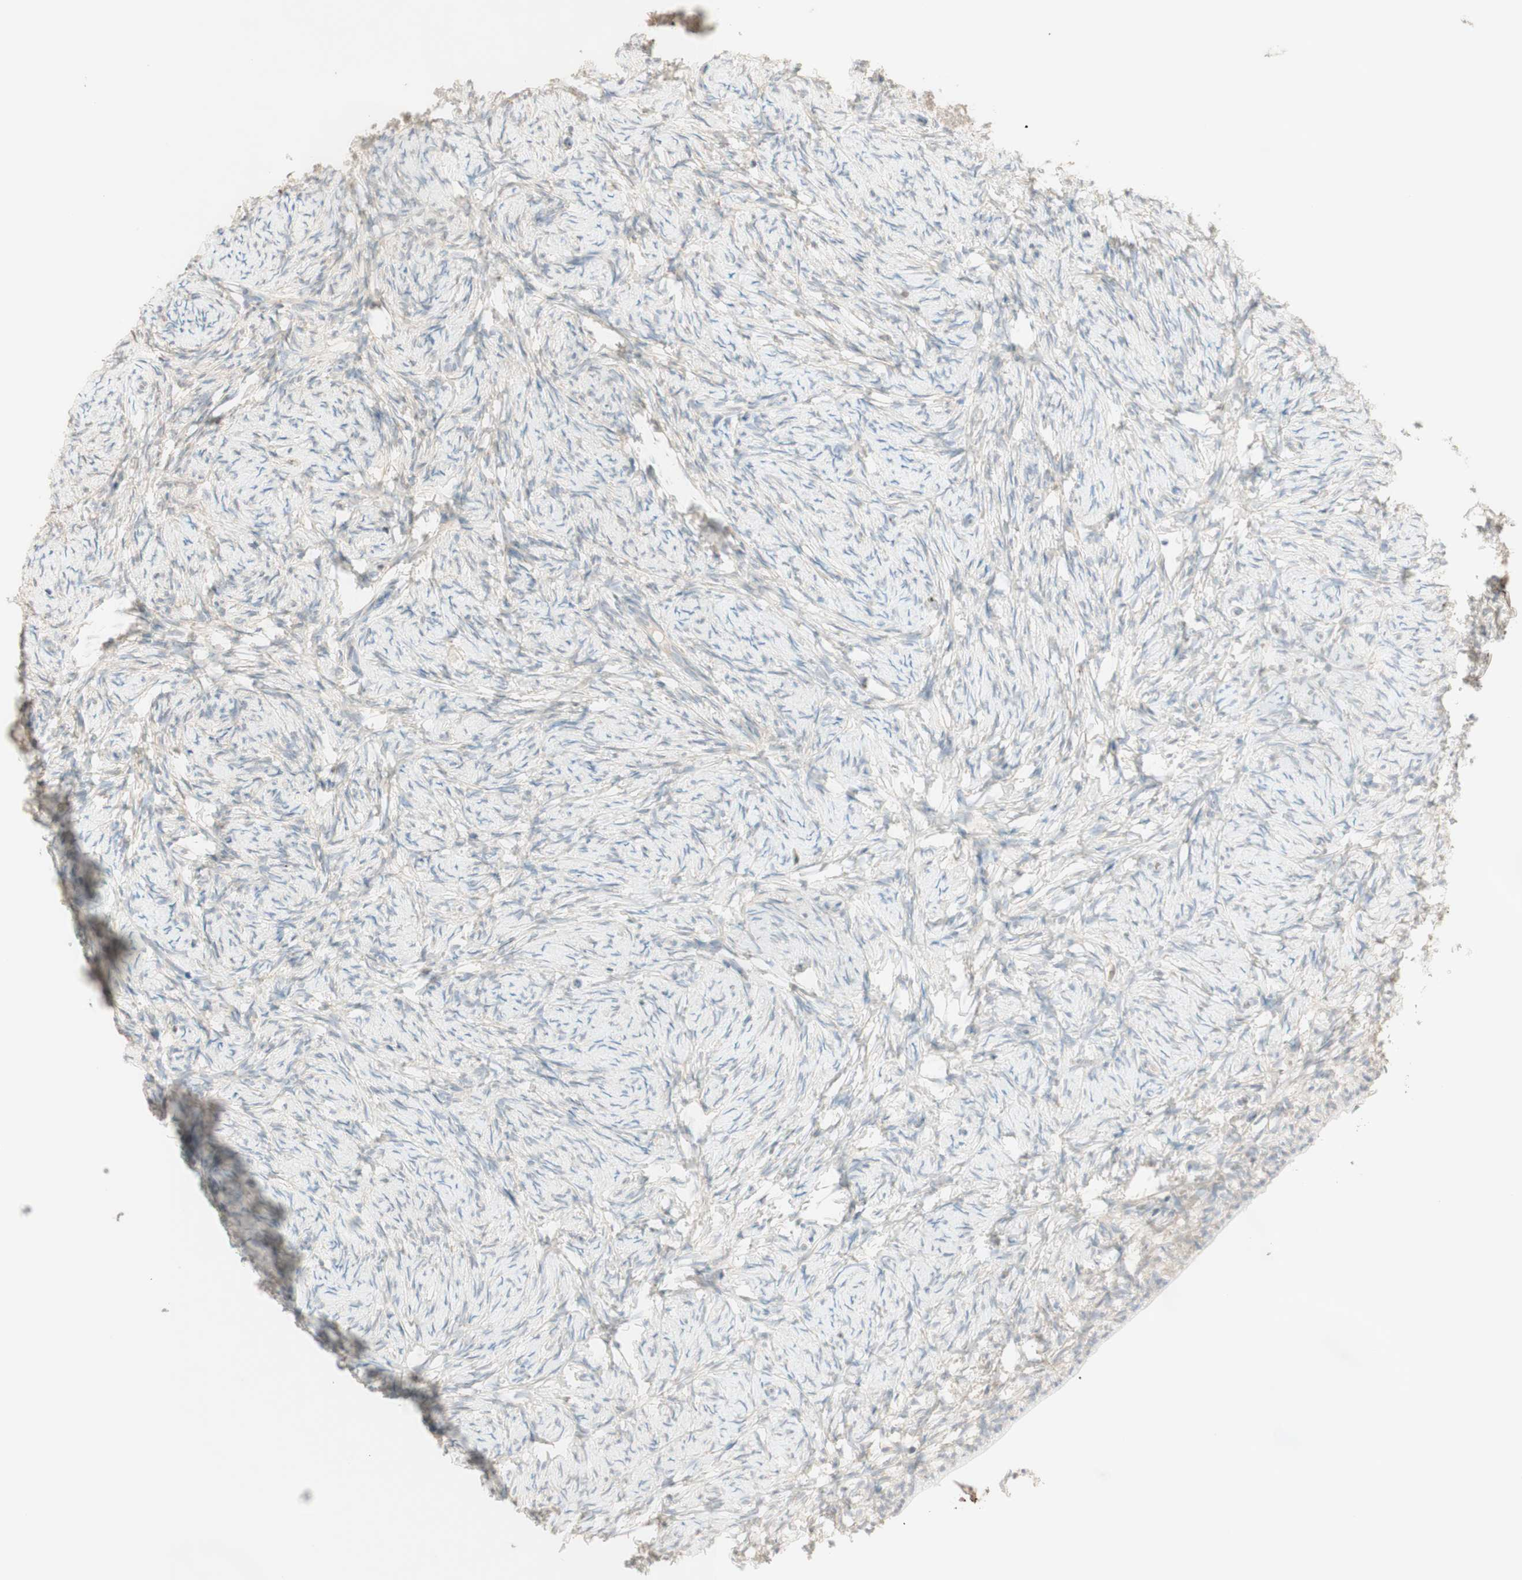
{"staining": {"intensity": "moderate", "quantity": ">75%", "location": "cytoplasmic/membranous"}, "tissue": "ovary", "cell_type": "Follicle cells", "image_type": "normal", "snomed": [{"axis": "morphology", "description": "Normal tissue, NOS"}, {"axis": "topography", "description": "Ovary"}], "caption": "A brown stain highlights moderate cytoplasmic/membranous expression of a protein in follicle cells of normal human ovary. (DAB (3,3'-diaminobenzidine) IHC with brightfield microscopy, high magnification).", "gene": "CLCN2", "patient": {"sex": "female", "age": 60}}